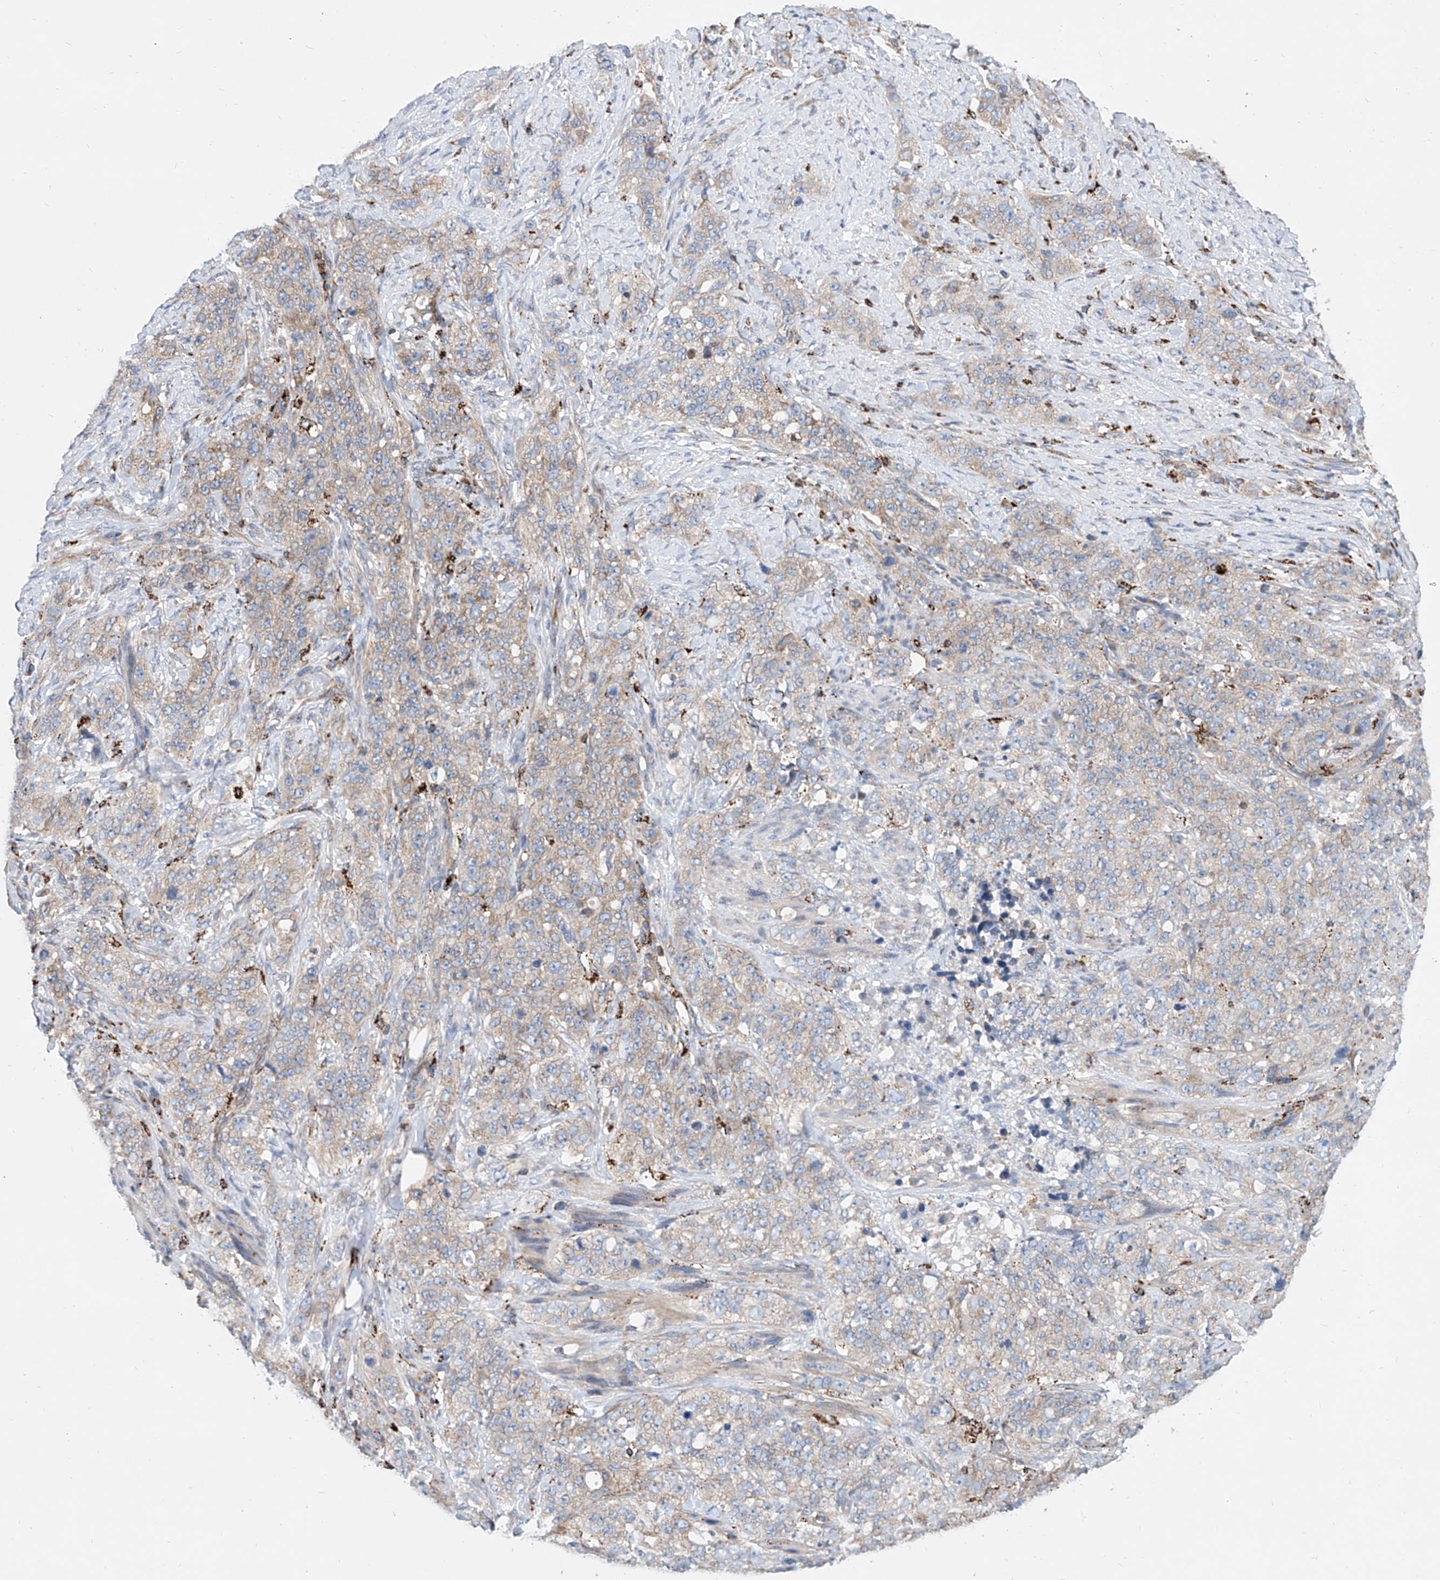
{"staining": {"intensity": "weak", "quantity": ">75%", "location": "cytoplasmic/membranous"}, "tissue": "stomach cancer", "cell_type": "Tumor cells", "image_type": "cancer", "snomed": [{"axis": "morphology", "description": "Adenocarcinoma, NOS"}, {"axis": "topography", "description": "Stomach"}], "caption": "Immunohistochemistry histopathology image of neoplastic tissue: stomach adenocarcinoma stained using immunohistochemistry demonstrates low levels of weak protein expression localized specifically in the cytoplasmic/membranous of tumor cells, appearing as a cytoplasmic/membranous brown color.", "gene": "CPNE5", "patient": {"sex": "male", "age": 48}}